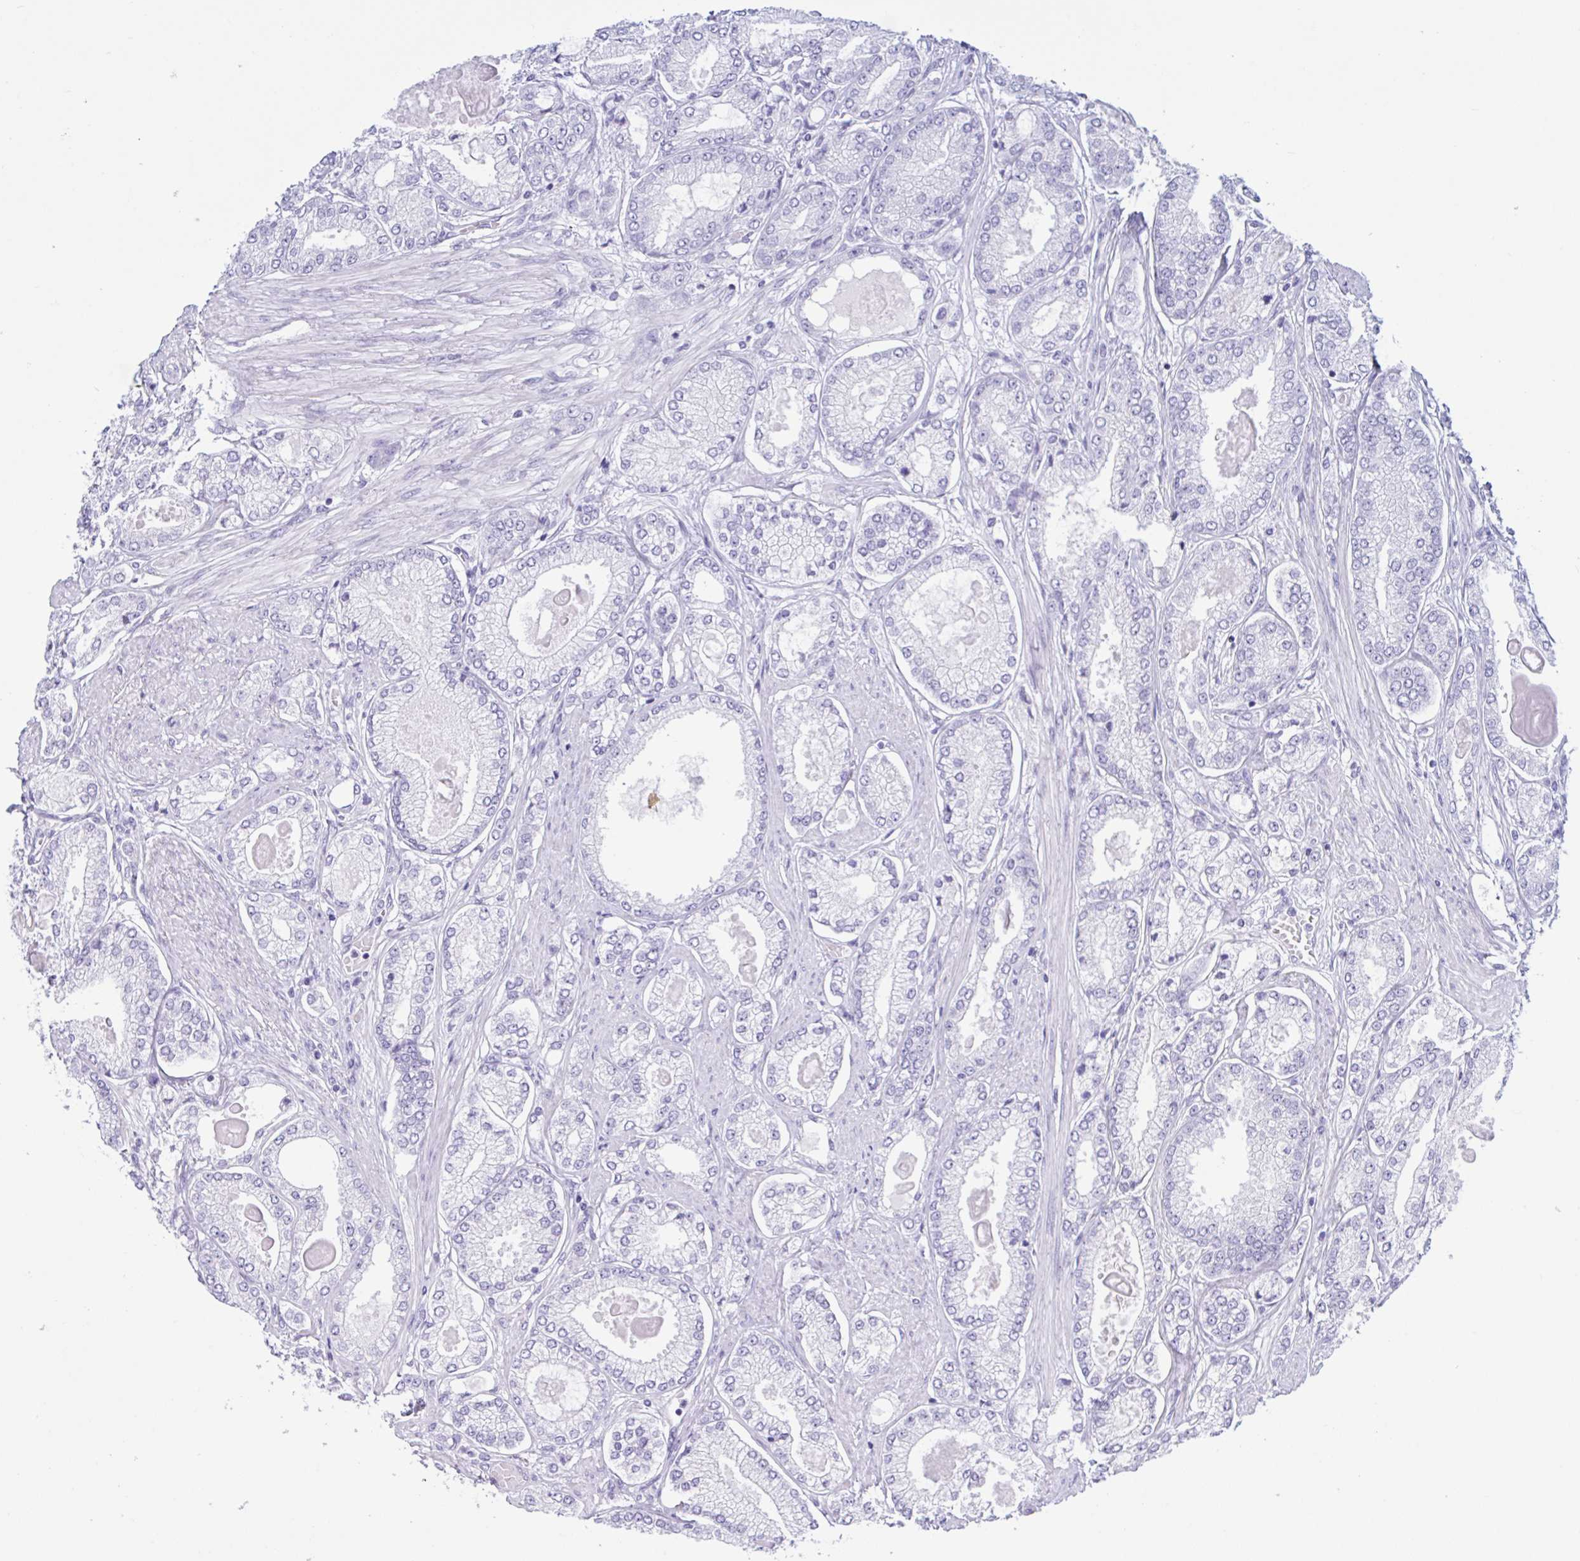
{"staining": {"intensity": "negative", "quantity": "none", "location": "none"}, "tissue": "prostate cancer", "cell_type": "Tumor cells", "image_type": "cancer", "snomed": [{"axis": "morphology", "description": "Adenocarcinoma, High grade"}, {"axis": "topography", "description": "Prostate"}], "caption": "Immunohistochemistry micrograph of neoplastic tissue: human prostate cancer stained with DAB (3,3'-diaminobenzidine) reveals no significant protein positivity in tumor cells.", "gene": "MRGPRG", "patient": {"sex": "male", "age": 68}}